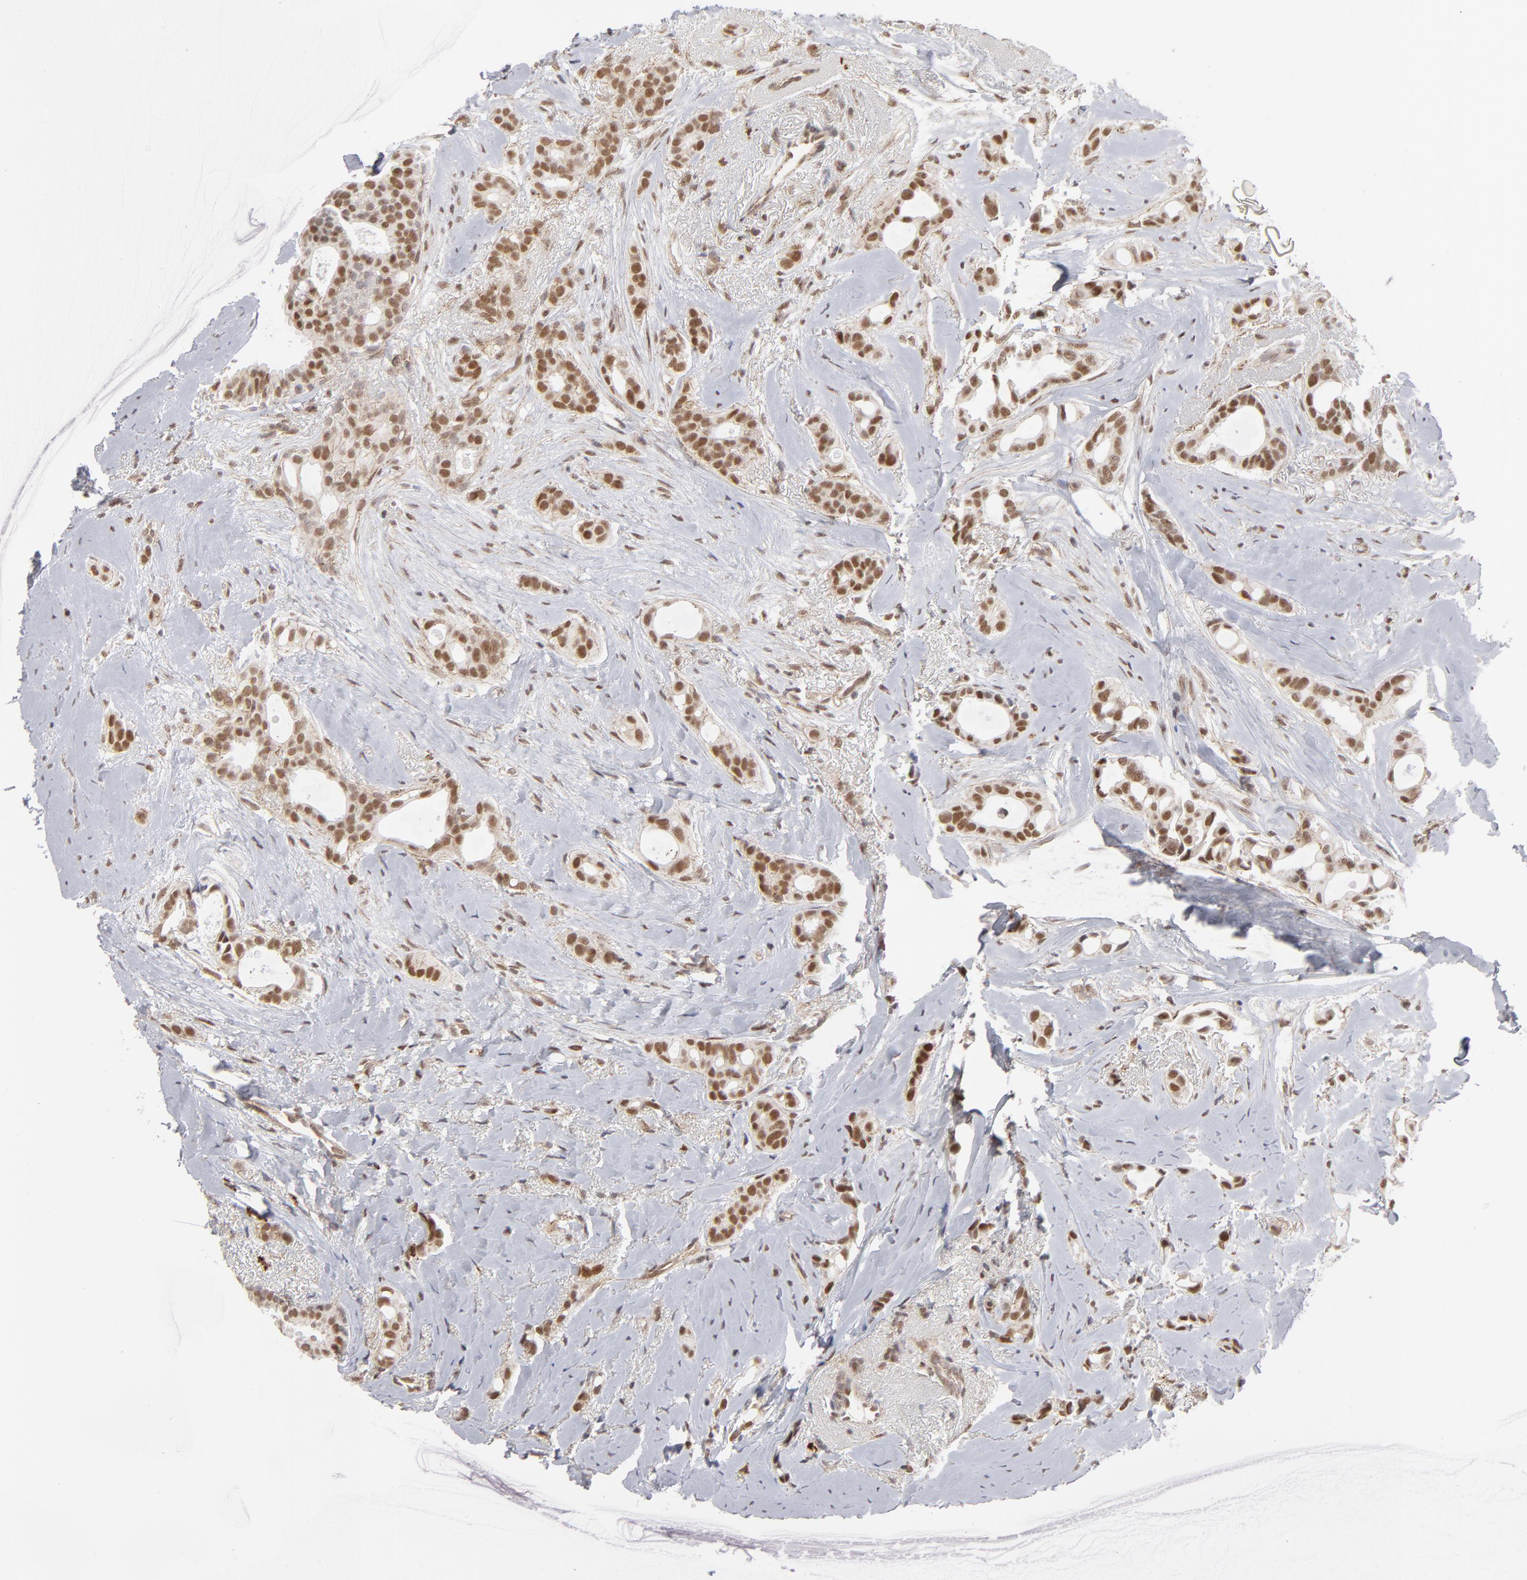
{"staining": {"intensity": "strong", "quantity": ">75%", "location": "cytoplasmic/membranous,nuclear"}, "tissue": "breast cancer", "cell_type": "Tumor cells", "image_type": "cancer", "snomed": [{"axis": "morphology", "description": "Duct carcinoma"}, {"axis": "topography", "description": "Breast"}], "caption": "The histopathology image demonstrates a brown stain indicating the presence of a protein in the cytoplasmic/membranous and nuclear of tumor cells in invasive ductal carcinoma (breast). (brown staining indicates protein expression, while blue staining denotes nuclei).", "gene": "NBN", "patient": {"sex": "female", "age": 54}}